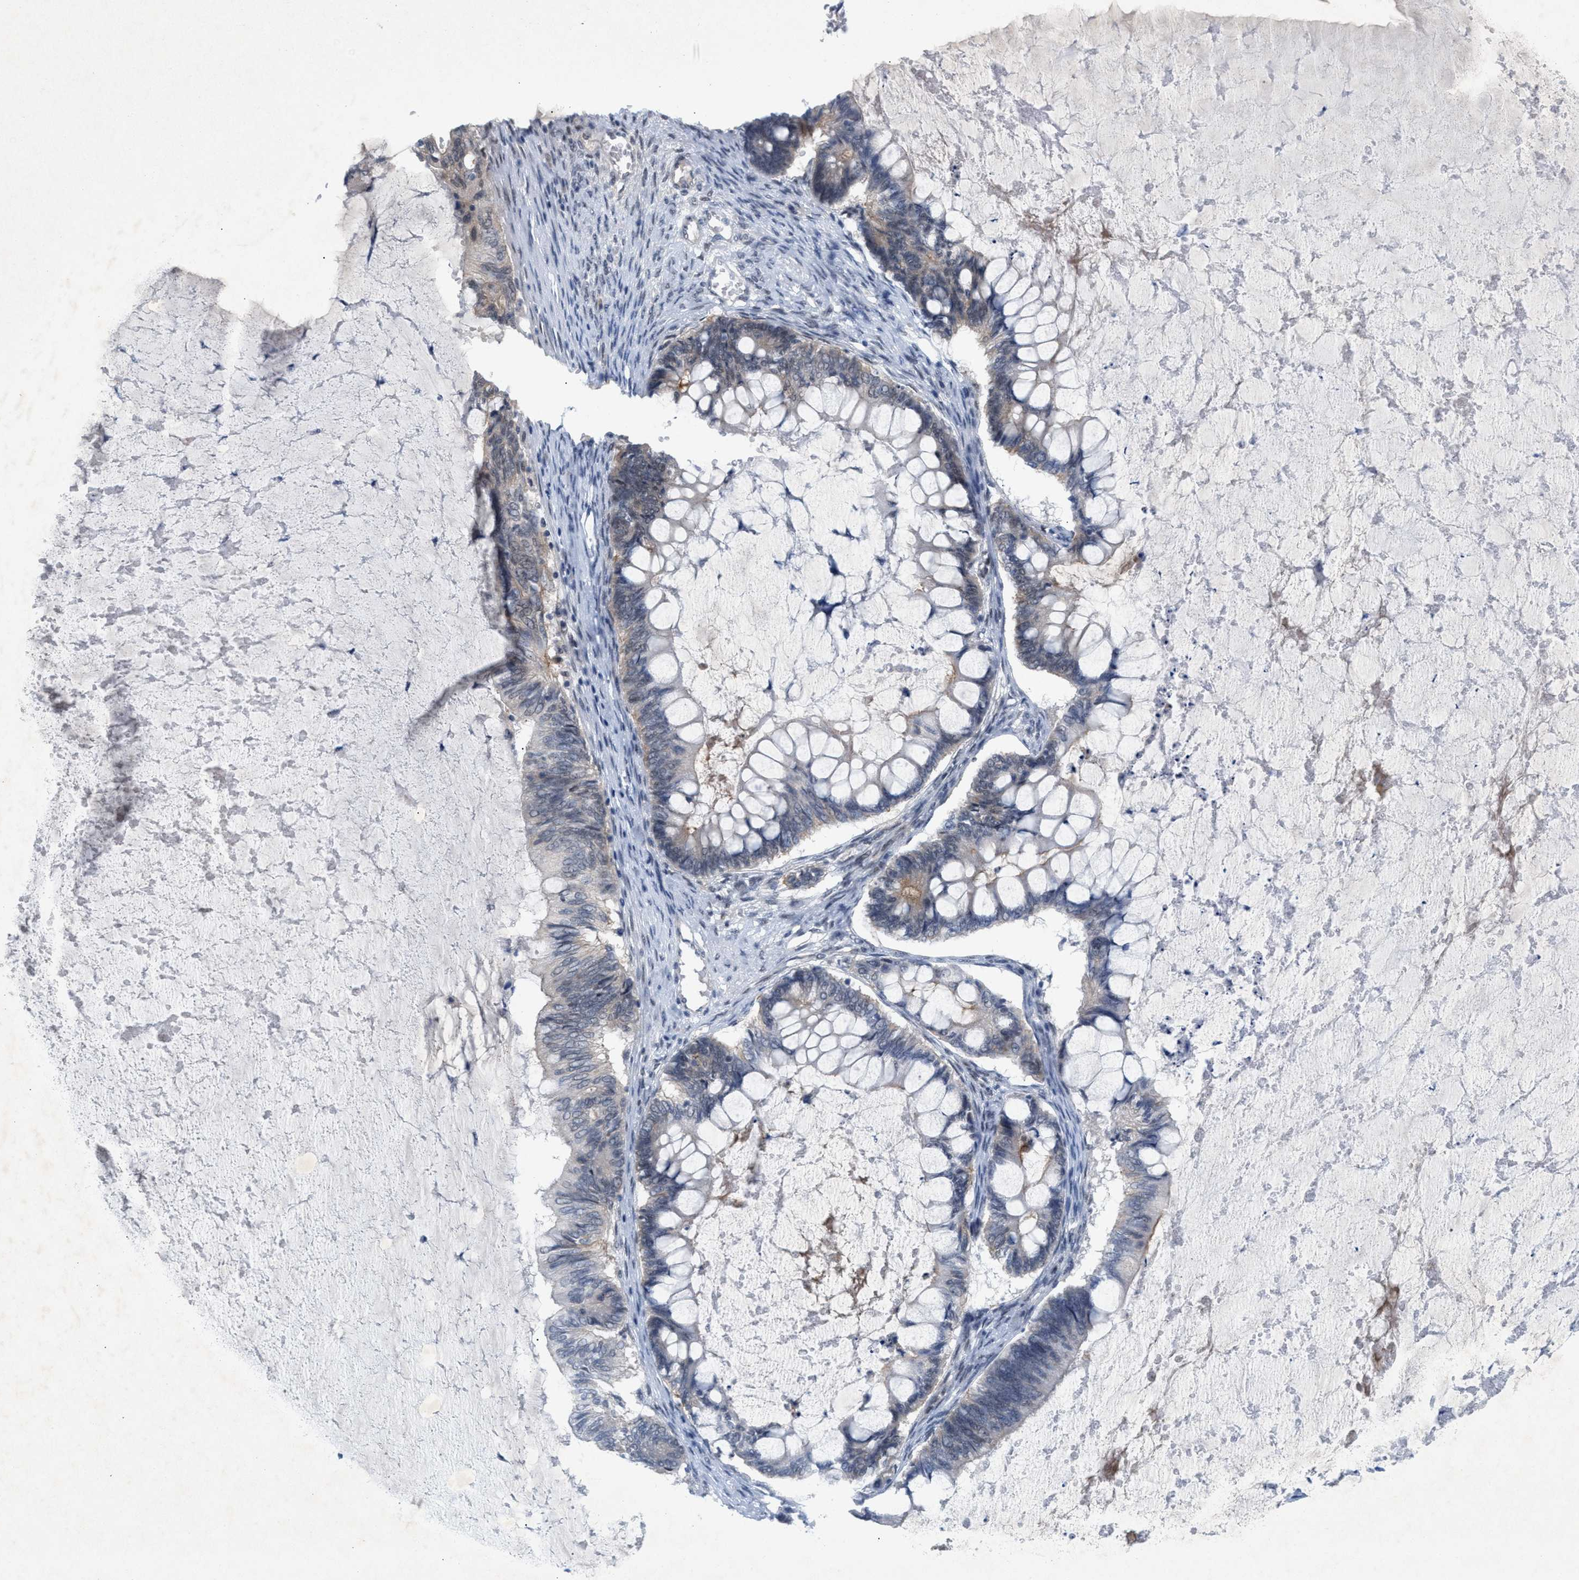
{"staining": {"intensity": "weak", "quantity": "<25%", "location": "cytoplasmic/membranous"}, "tissue": "ovarian cancer", "cell_type": "Tumor cells", "image_type": "cancer", "snomed": [{"axis": "morphology", "description": "Cystadenocarcinoma, mucinous, NOS"}, {"axis": "topography", "description": "Ovary"}], "caption": "High magnification brightfield microscopy of mucinous cystadenocarcinoma (ovarian) stained with DAB (3,3'-diaminobenzidine) (brown) and counterstained with hematoxylin (blue): tumor cells show no significant staining.", "gene": "WIPI2", "patient": {"sex": "female", "age": 61}}